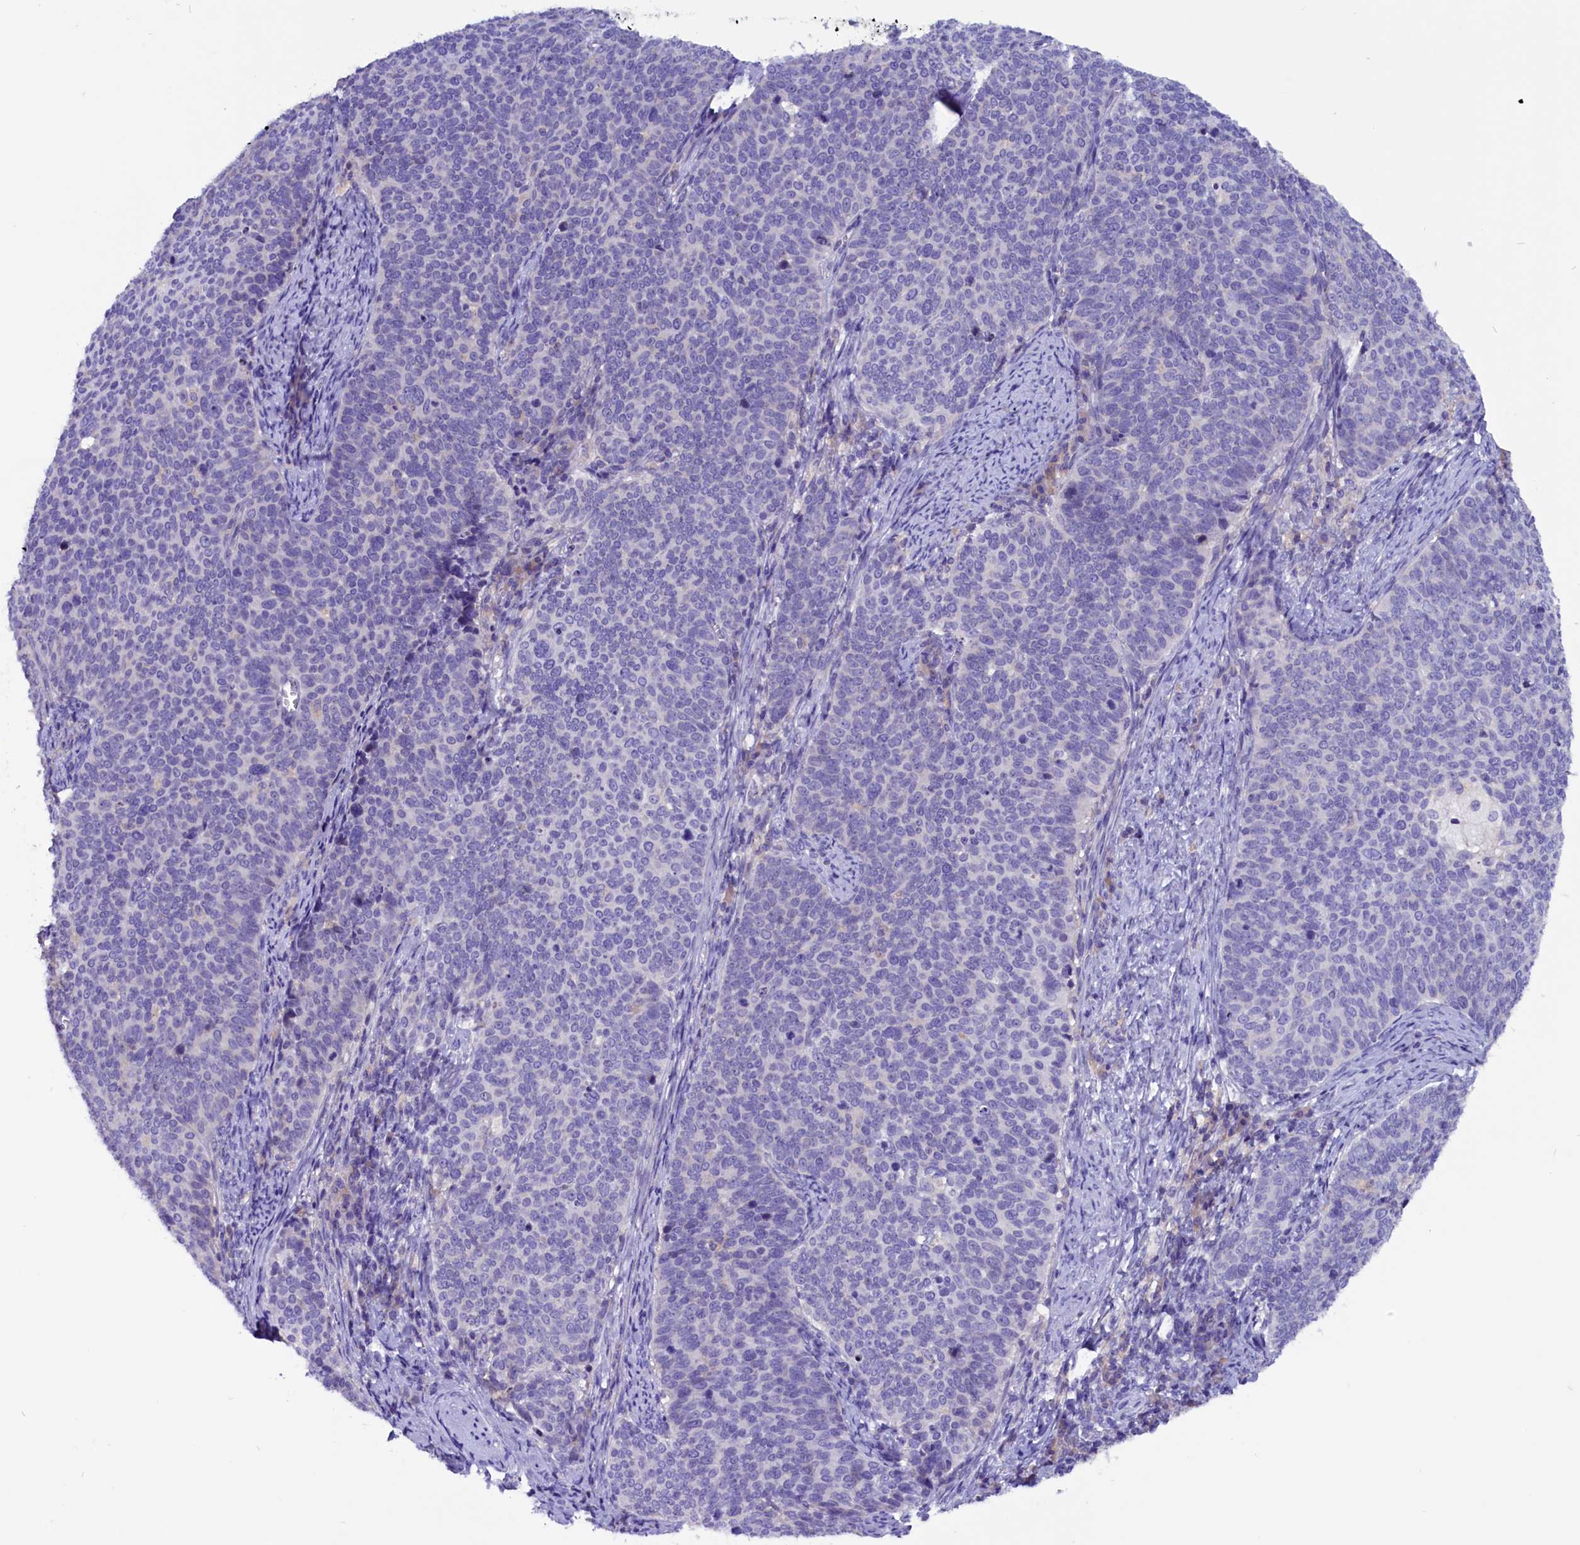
{"staining": {"intensity": "negative", "quantity": "none", "location": "none"}, "tissue": "cervical cancer", "cell_type": "Tumor cells", "image_type": "cancer", "snomed": [{"axis": "morphology", "description": "Normal tissue, NOS"}, {"axis": "morphology", "description": "Squamous cell carcinoma, NOS"}, {"axis": "topography", "description": "Cervix"}], "caption": "Tumor cells show no significant protein staining in cervical cancer. (Brightfield microscopy of DAB immunohistochemistry at high magnification).", "gene": "CCBE1", "patient": {"sex": "female", "age": 39}}